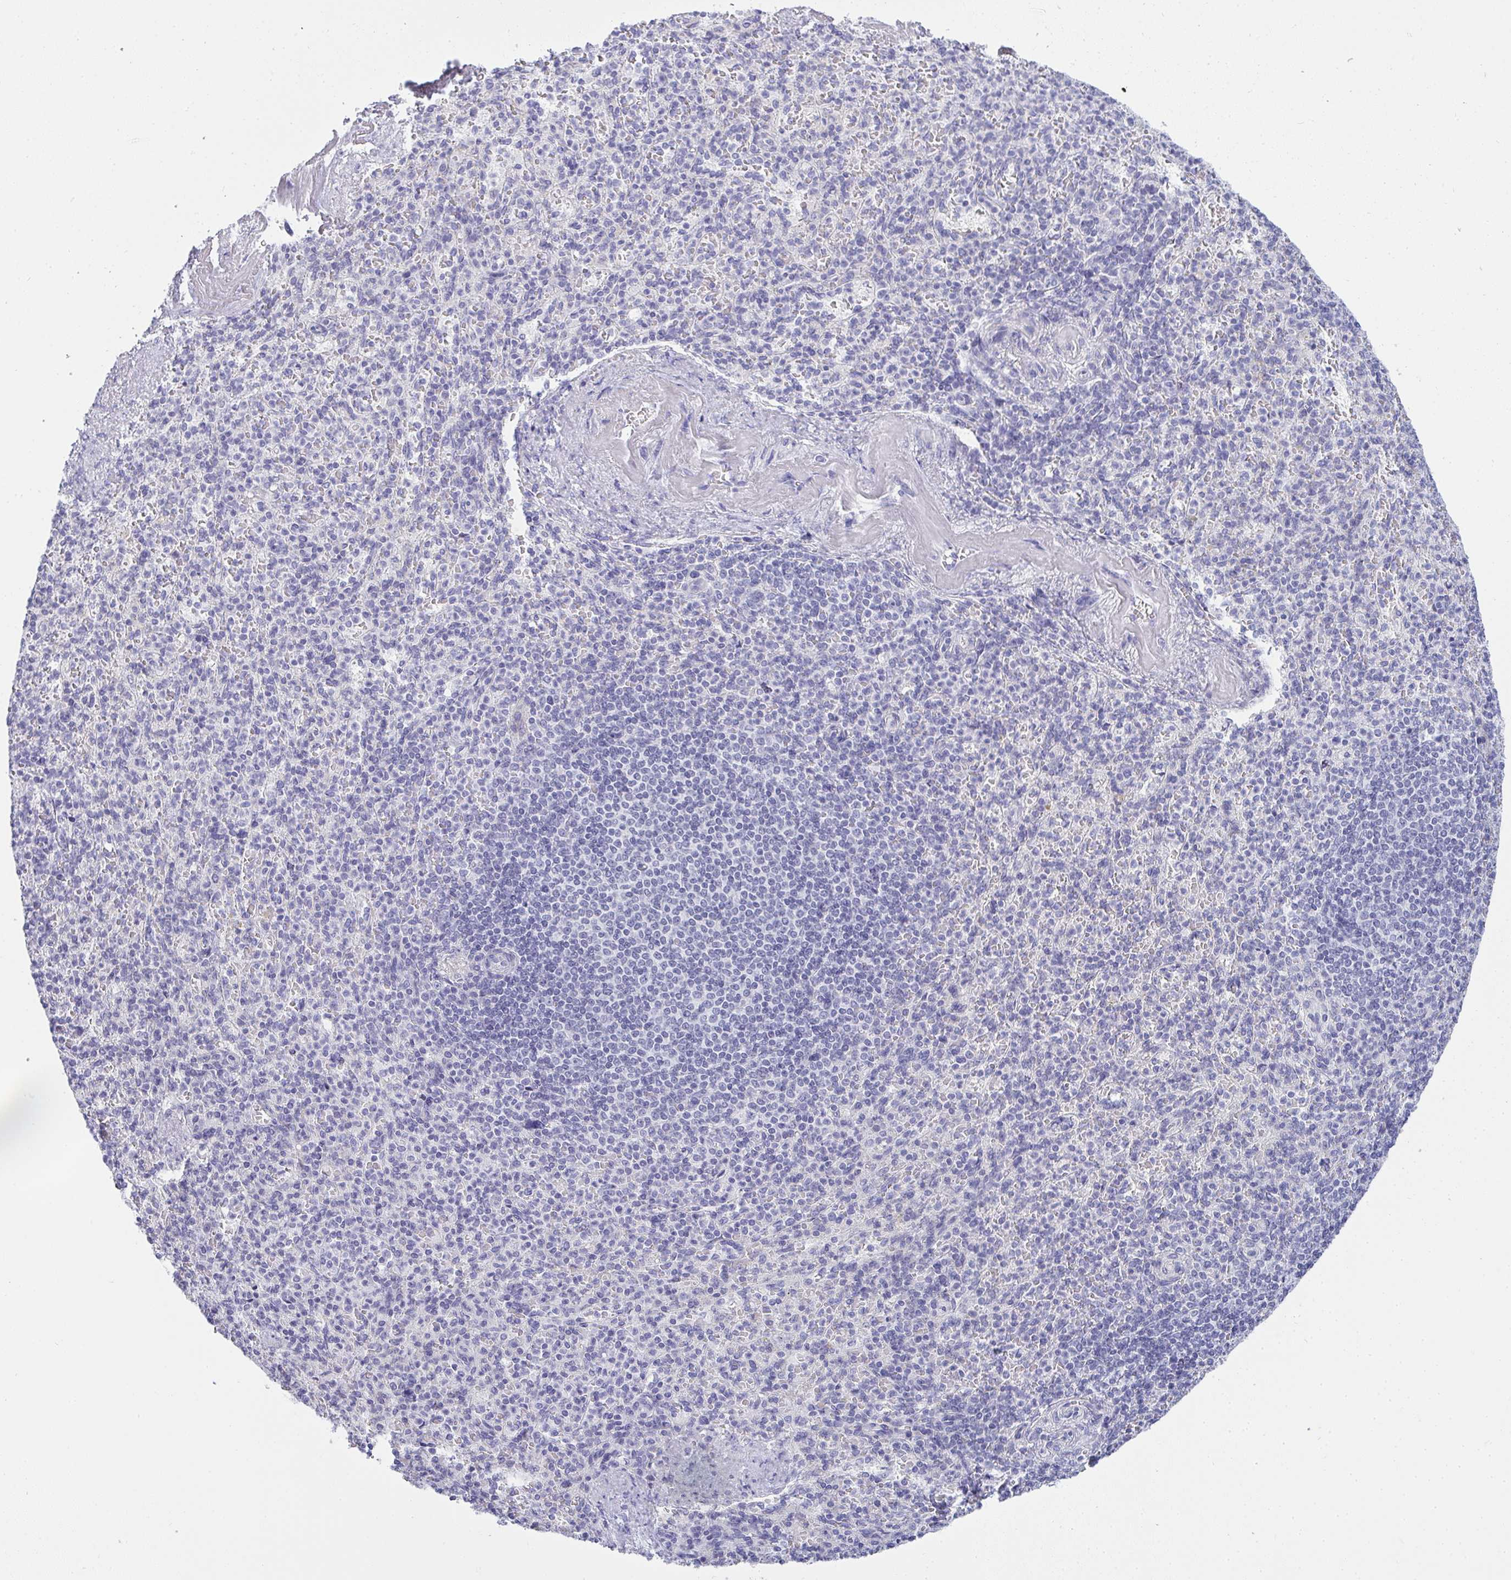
{"staining": {"intensity": "negative", "quantity": "none", "location": "none"}, "tissue": "spleen", "cell_type": "Cells in red pulp", "image_type": "normal", "snomed": [{"axis": "morphology", "description": "Normal tissue, NOS"}, {"axis": "topography", "description": "Spleen"}], "caption": "Immunohistochemical staining of benign spleen reveals no significant positivity in cells in red pulp. (Stains: DAB immunohistochemistry (IHC) with hematoxylin counter stain, Microscopy: brightfield microscopy at high magnification).", "gene": "GSDMB", "patient": {"sex": "female", "age": 74}}